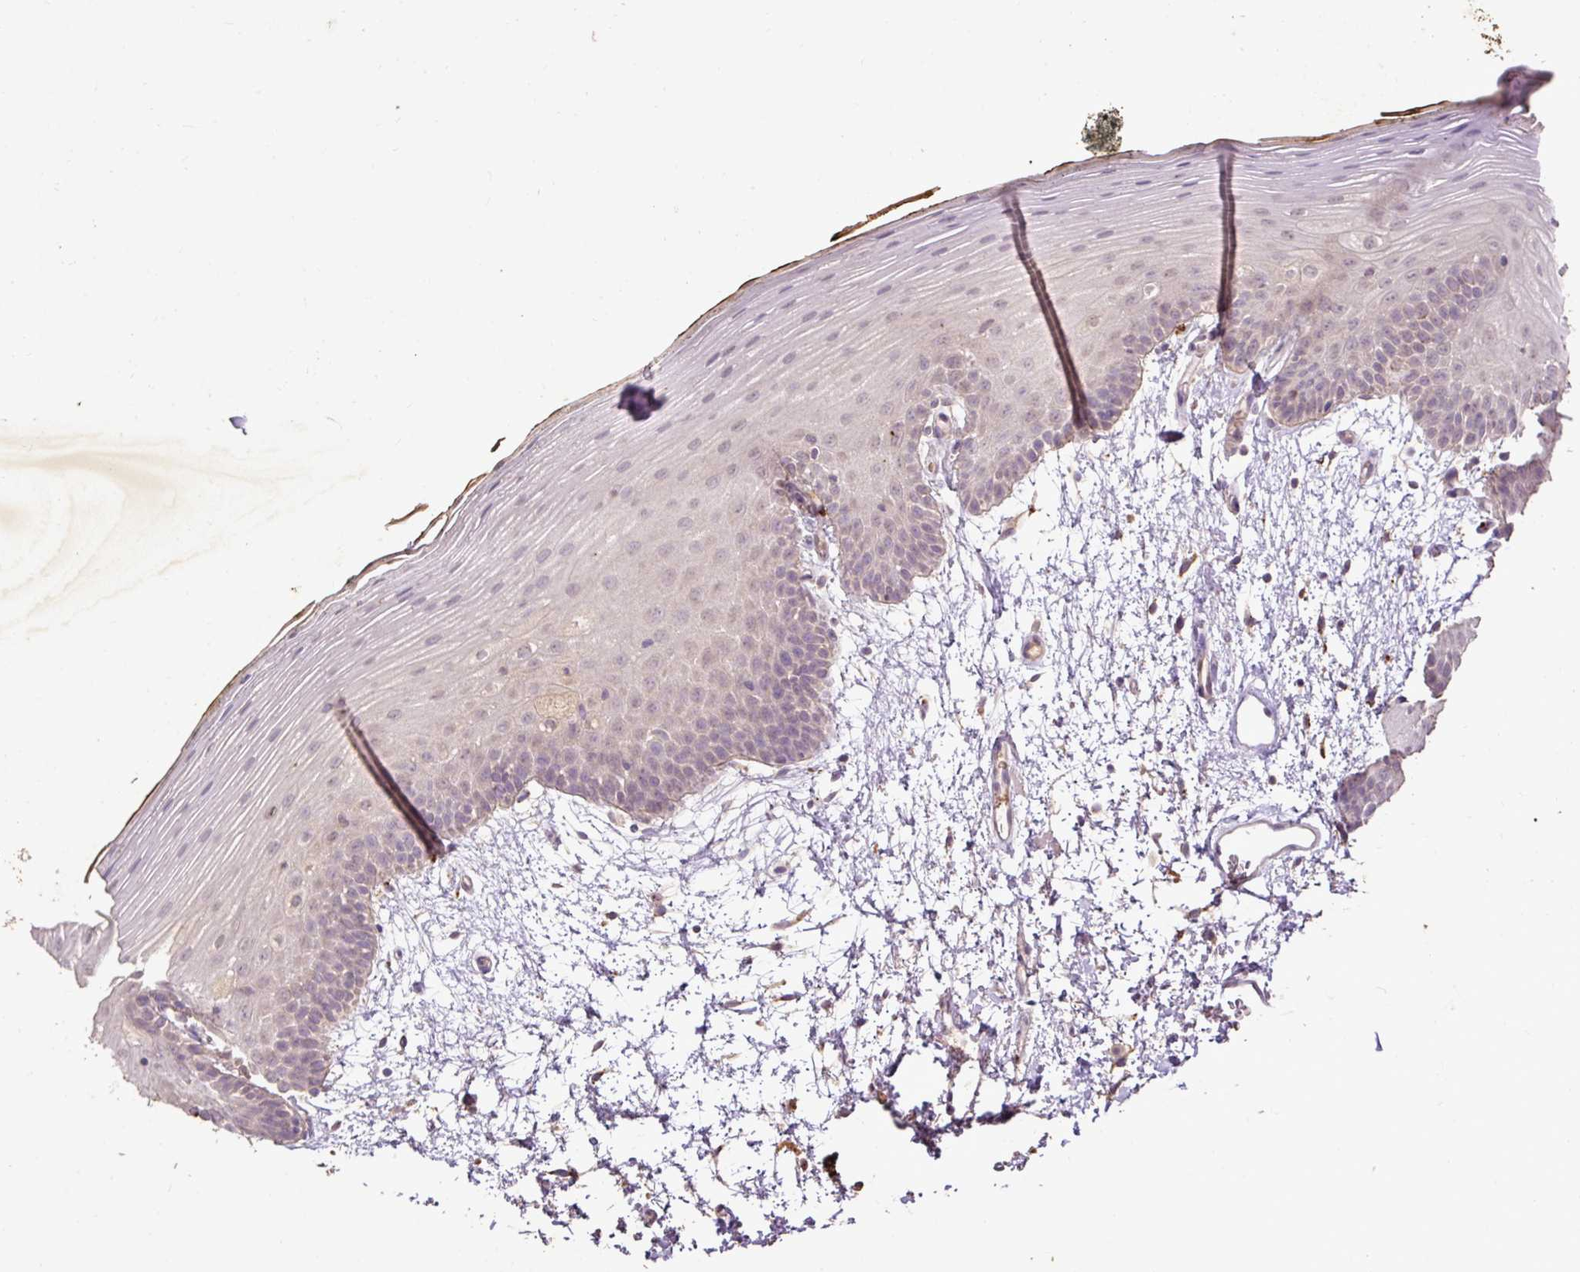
{"staining": {"intensity": "weak", "quantity": "<25%", "location": "cytoplasmic/membranous"}, "tissue": "oral mucosa", "cell_type": "Squamous epithelial cells", "image_type": "normal", "snomed": [{"axis": "morphology", "description": "Normal tissue, NOS"}, {"axis": "morphology", "description": "Squamous cell carcinoma, NOS"}, {"axis": "topography", "description": "Oral tissue"}, {"axis": "topography", "description": "Head-Neck"}], "caption": "The IHC micrograph has no significant staining in squamous epithelial cells of oral mucosa. (Stains: DAB (3,3'-diaminobenzidine) immunohistochemistry (IHC) with hematoxylin counter stain, Microscopy: brightfield microscopy at high magnification).", "gene": "LRTM2", "patient": {"sex": "female", "age": 81}}